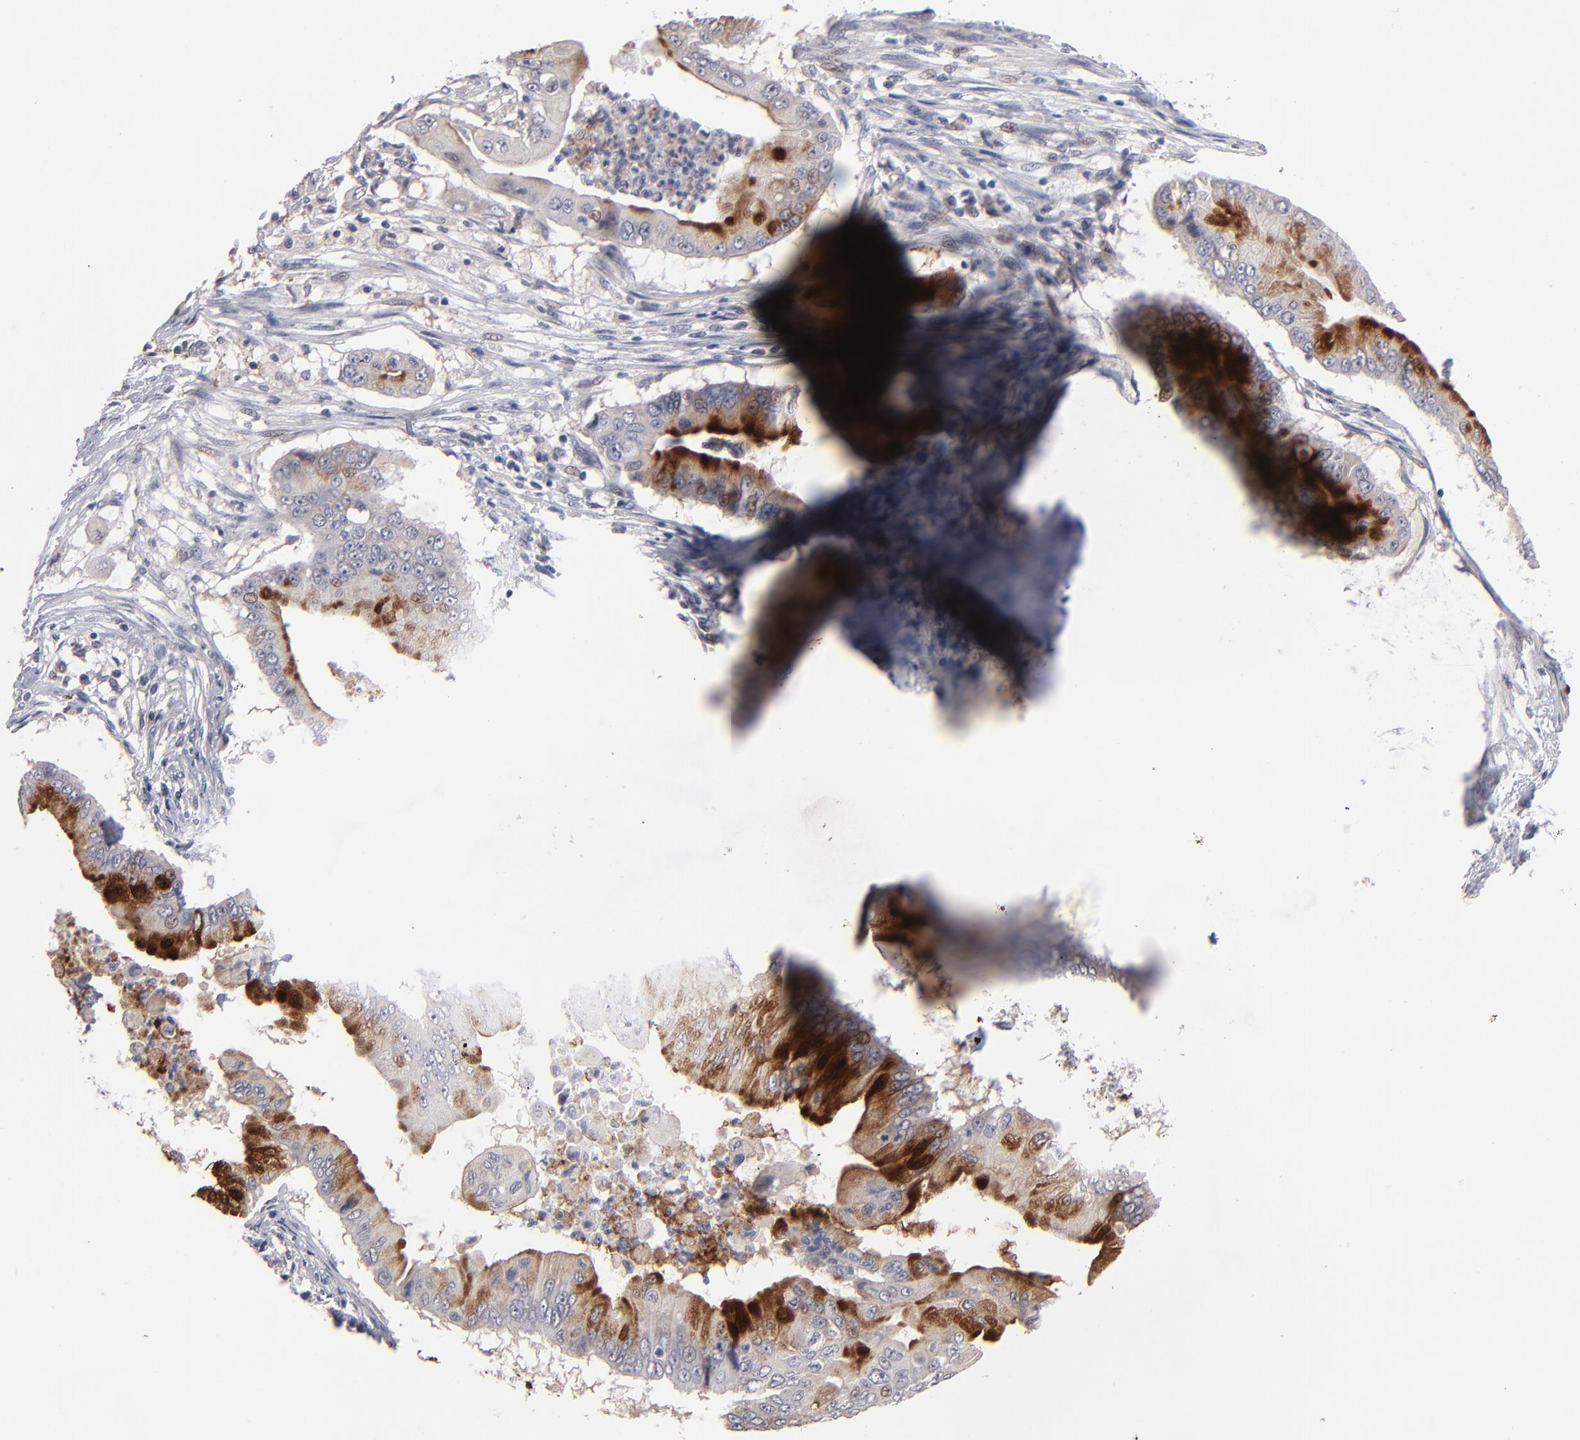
{"staining": {"intensity": "strong", "quantity": "25%-75%", "location": "cytoplasmic/membranous"}, "tissue": "pancreatic cancer", "cell_type": "Tumor cells", "image_type": "cancer", "snomed": [{"axis": "morphology", "description": "Adenocarcinoma, NOS"}, {"axis": "topography", "description": "Pancreas"}], "caption": "IHC micrograph of neoplastic tissue: human pancreatic adenocarcinoma stained using immunohistochemistry (IHC) reveals high levels of strong protein expression localized specifically in the cytoplasmic/membranous of tumor cells, appearing as a cytoplasmic/membranous brown color.", "gene": "GPM6B", "patient": {"sex": "male", "age": 62}}